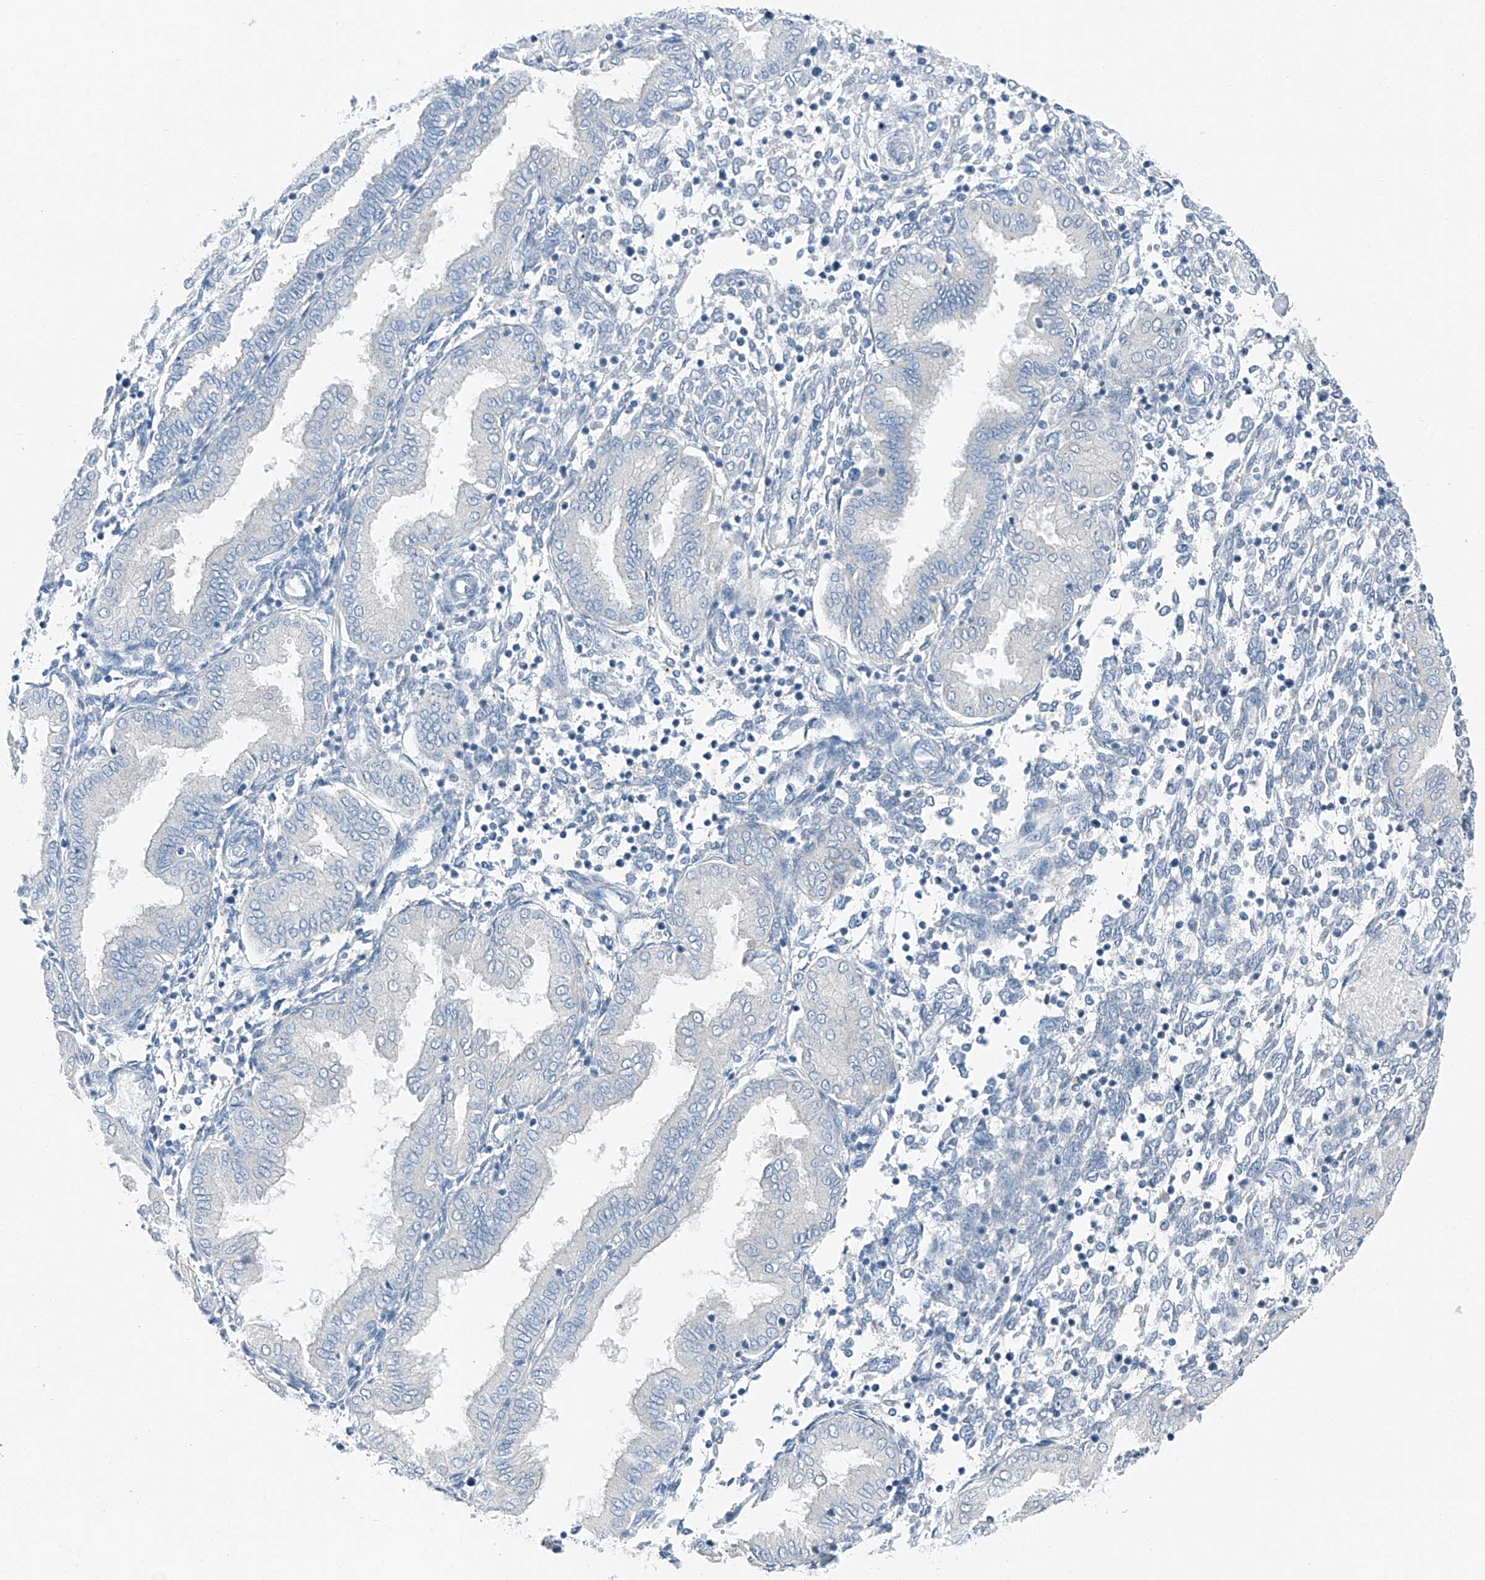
{"staining": {"intensity": "negative", "quantity": "none", "location": "none"}, "tissue": "endometrium", "cell_type": "Cells in endometrial stroma", "image_type": "normal", "snomed": [{"axis": "morphology", "description": "Normal tissue, NOS"}, {"axis": "topography", "description": "Endometrium"}], "caption": "The photomicrograph demonstrates no staining of cells in endometrial stroma in benign endometrium.", "gene": "MDGA1", "patient": {"sex": "female", "age": 53}}